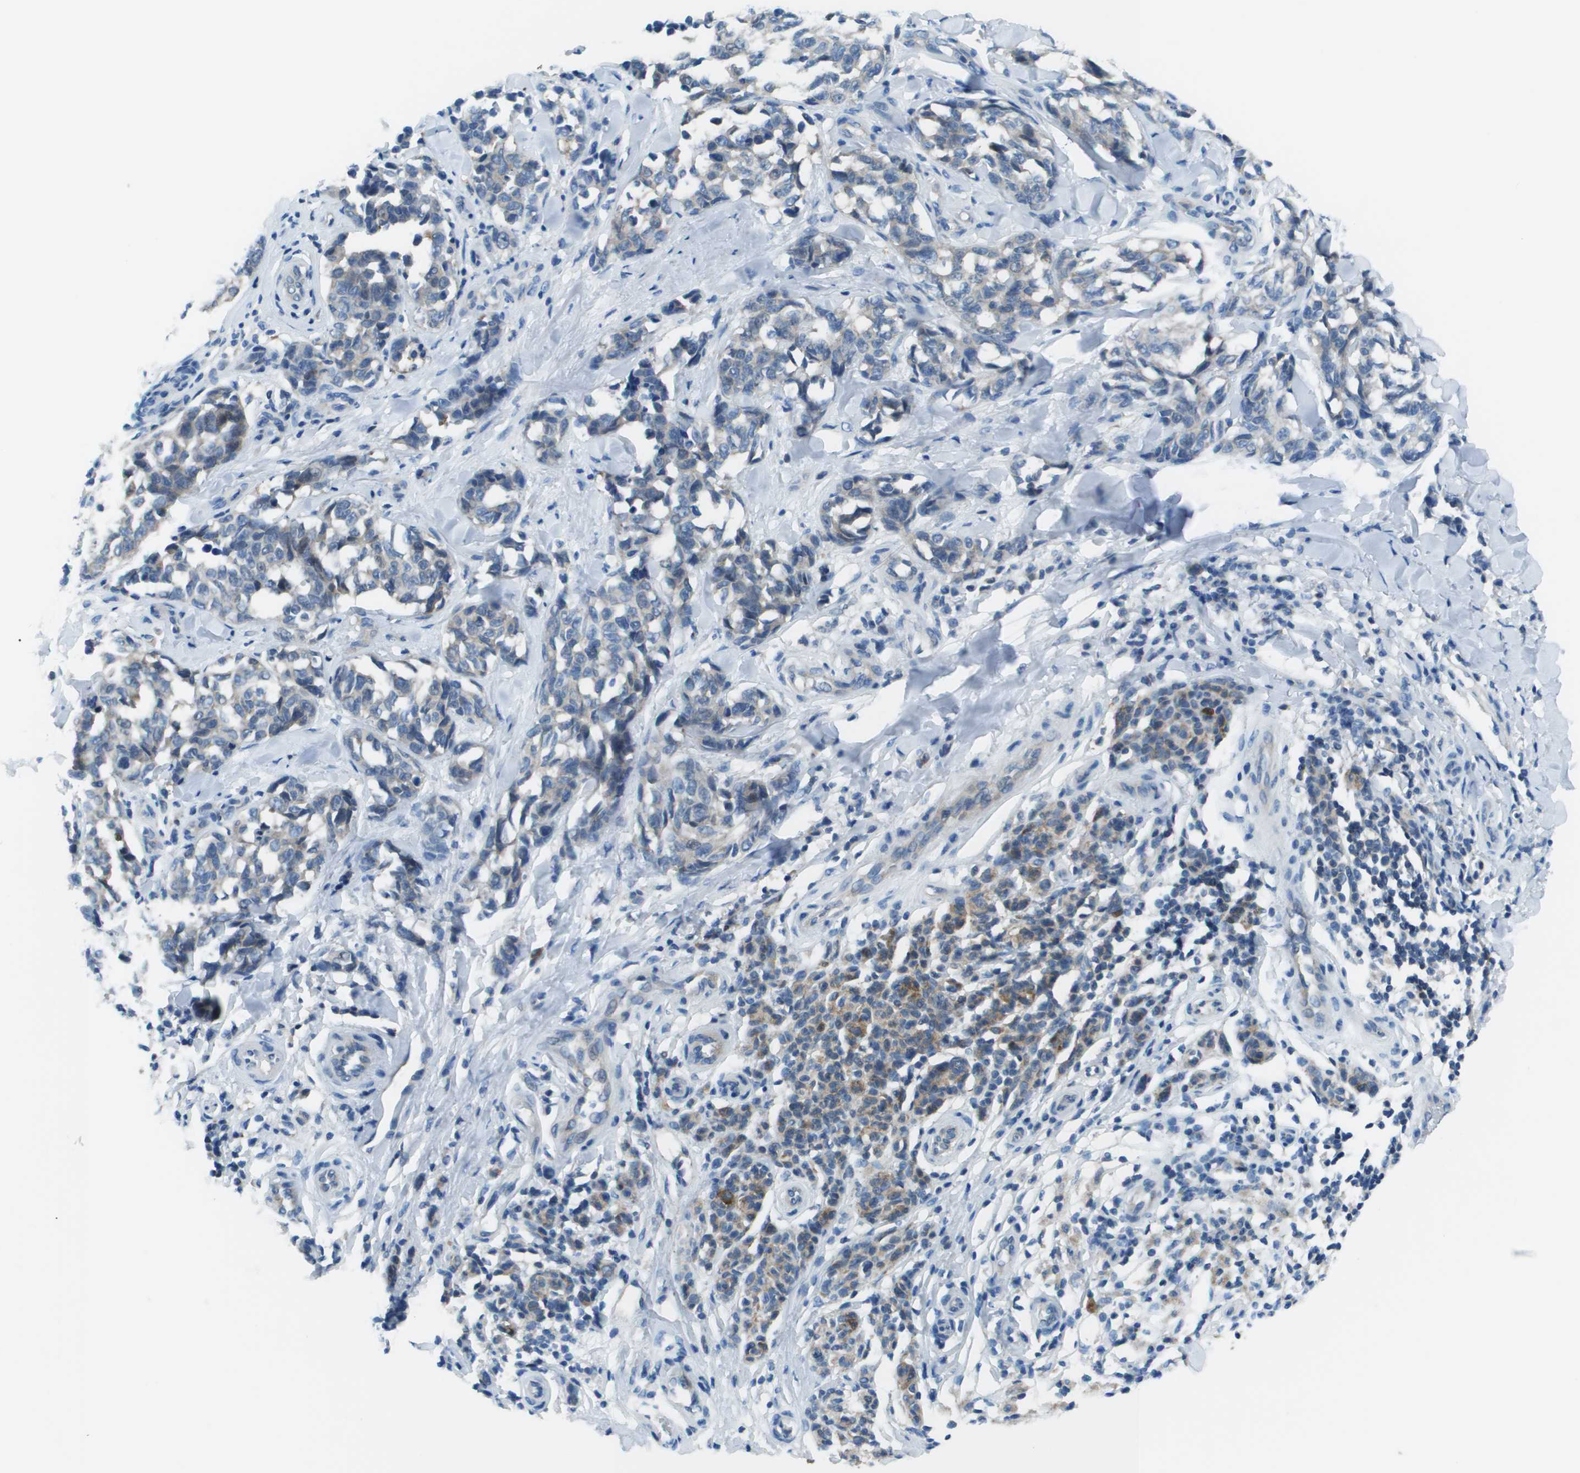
{"staining": {"intensity": "negative", "quantity": "none", "location": "none"}, "tissue": "melanoma", "cell_type": "Tumor cells", "image_type": "cancer", "snomed": [{"axis": "morphology", "description": "Malignant melanoma, NOS"}, {"axis": "topography", "description": "Skin"}], "caption": "The photomicrograph reveals no significant expression in tumor cells of malignant melanoma. Nuclei are stained in blue.", "gene": "STIP1", "patient": {"sex": "female", "age": 64}}